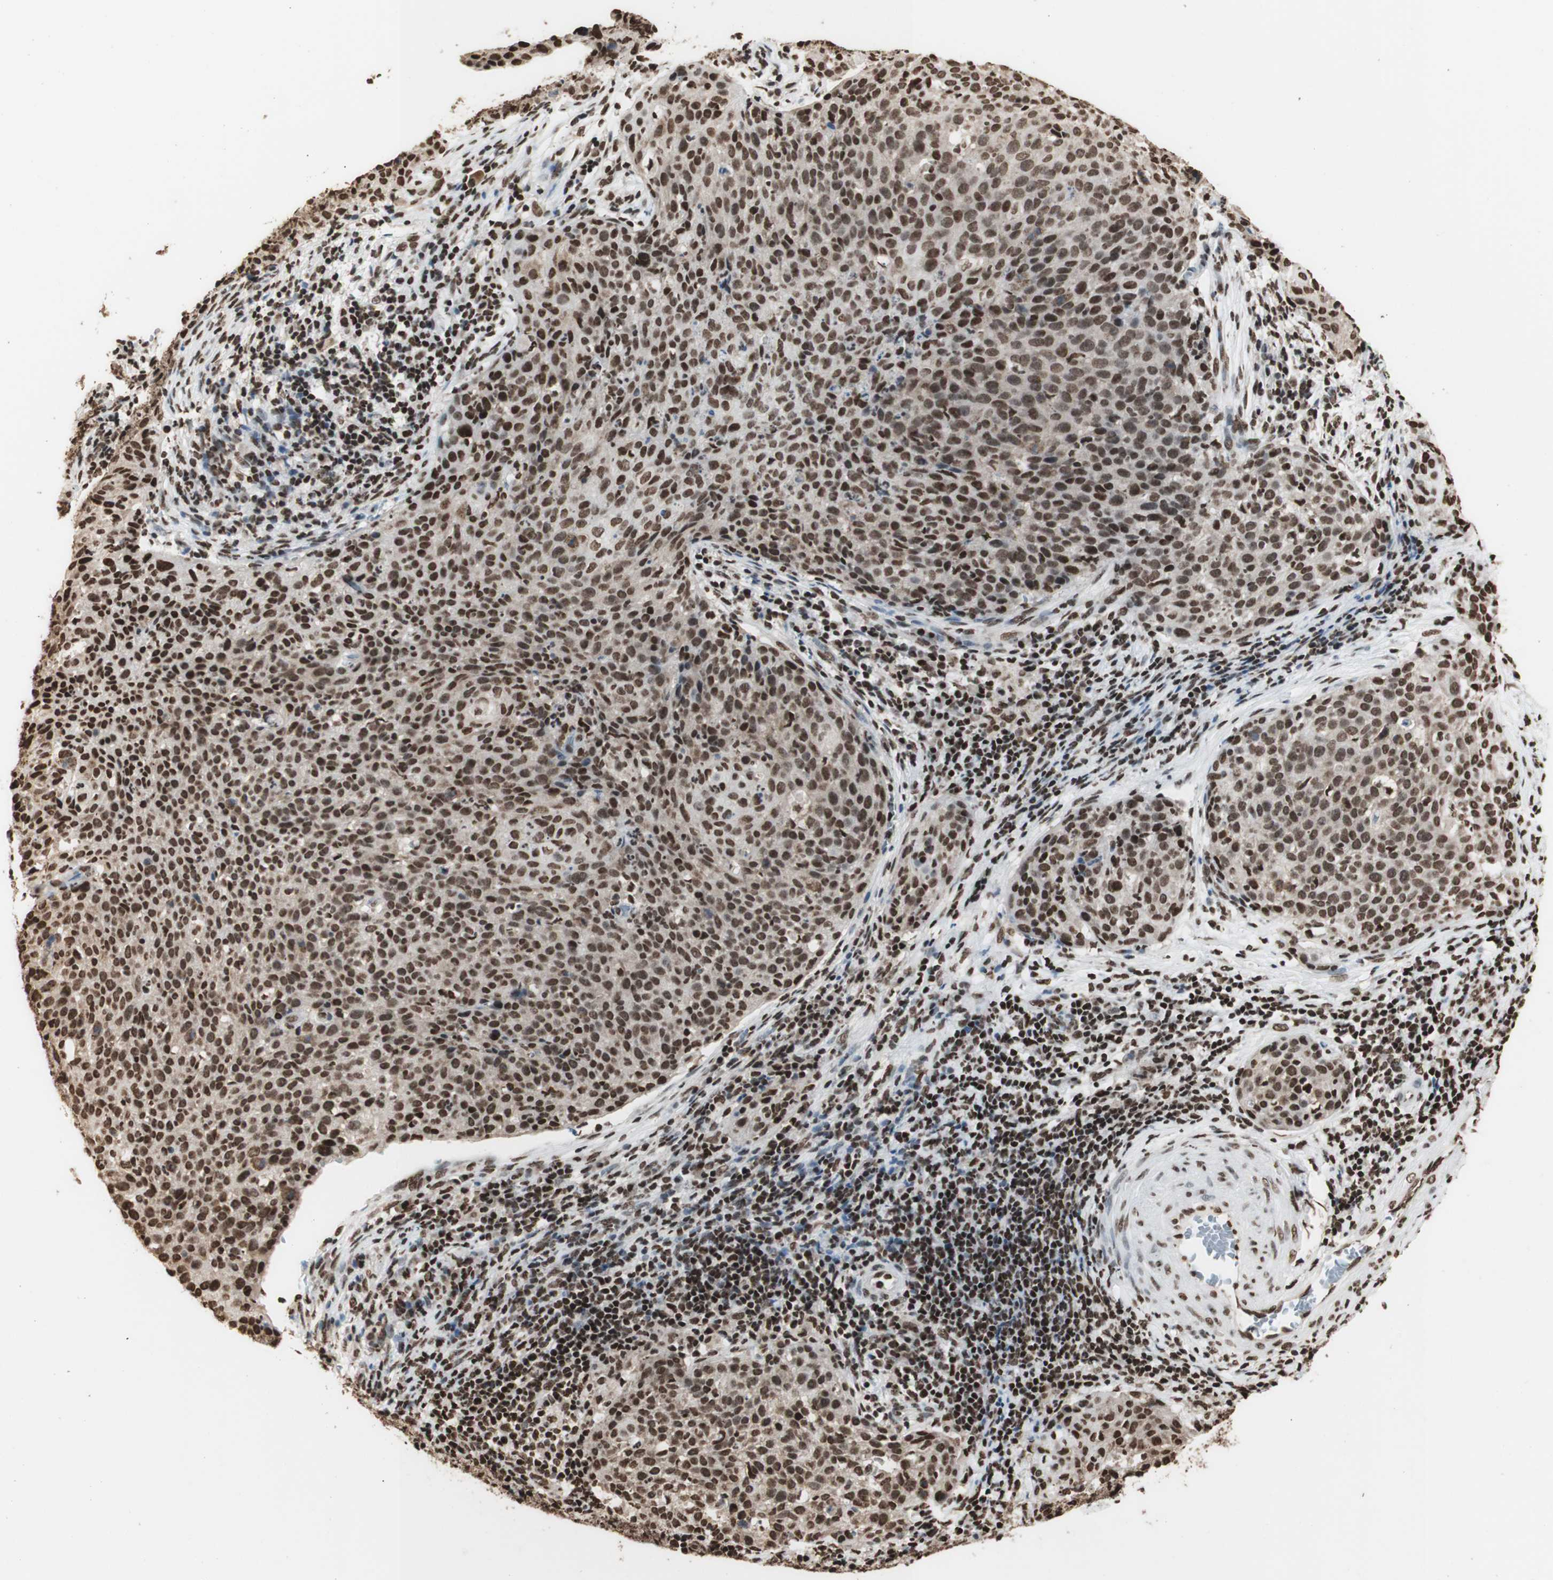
{"staining": {"intensity": "moderate", "quantity": ">75%", "location": "nuclear"}, "tissue": "cervical cancer", "cell_type": "Tumor cells", "image_type": "cancer", "snomed": [{"axis": "morphology", "description": "Squamous cell carcinoma, NOS"}, {"axis": "topography", "description": "Cervix"}], "caption": "Cervical cancer stained with a protein marker shows moderate staining in tumor cells.", "gene": "HNRNPA2B1", "patient": {"sex": "female", "age": 38}}